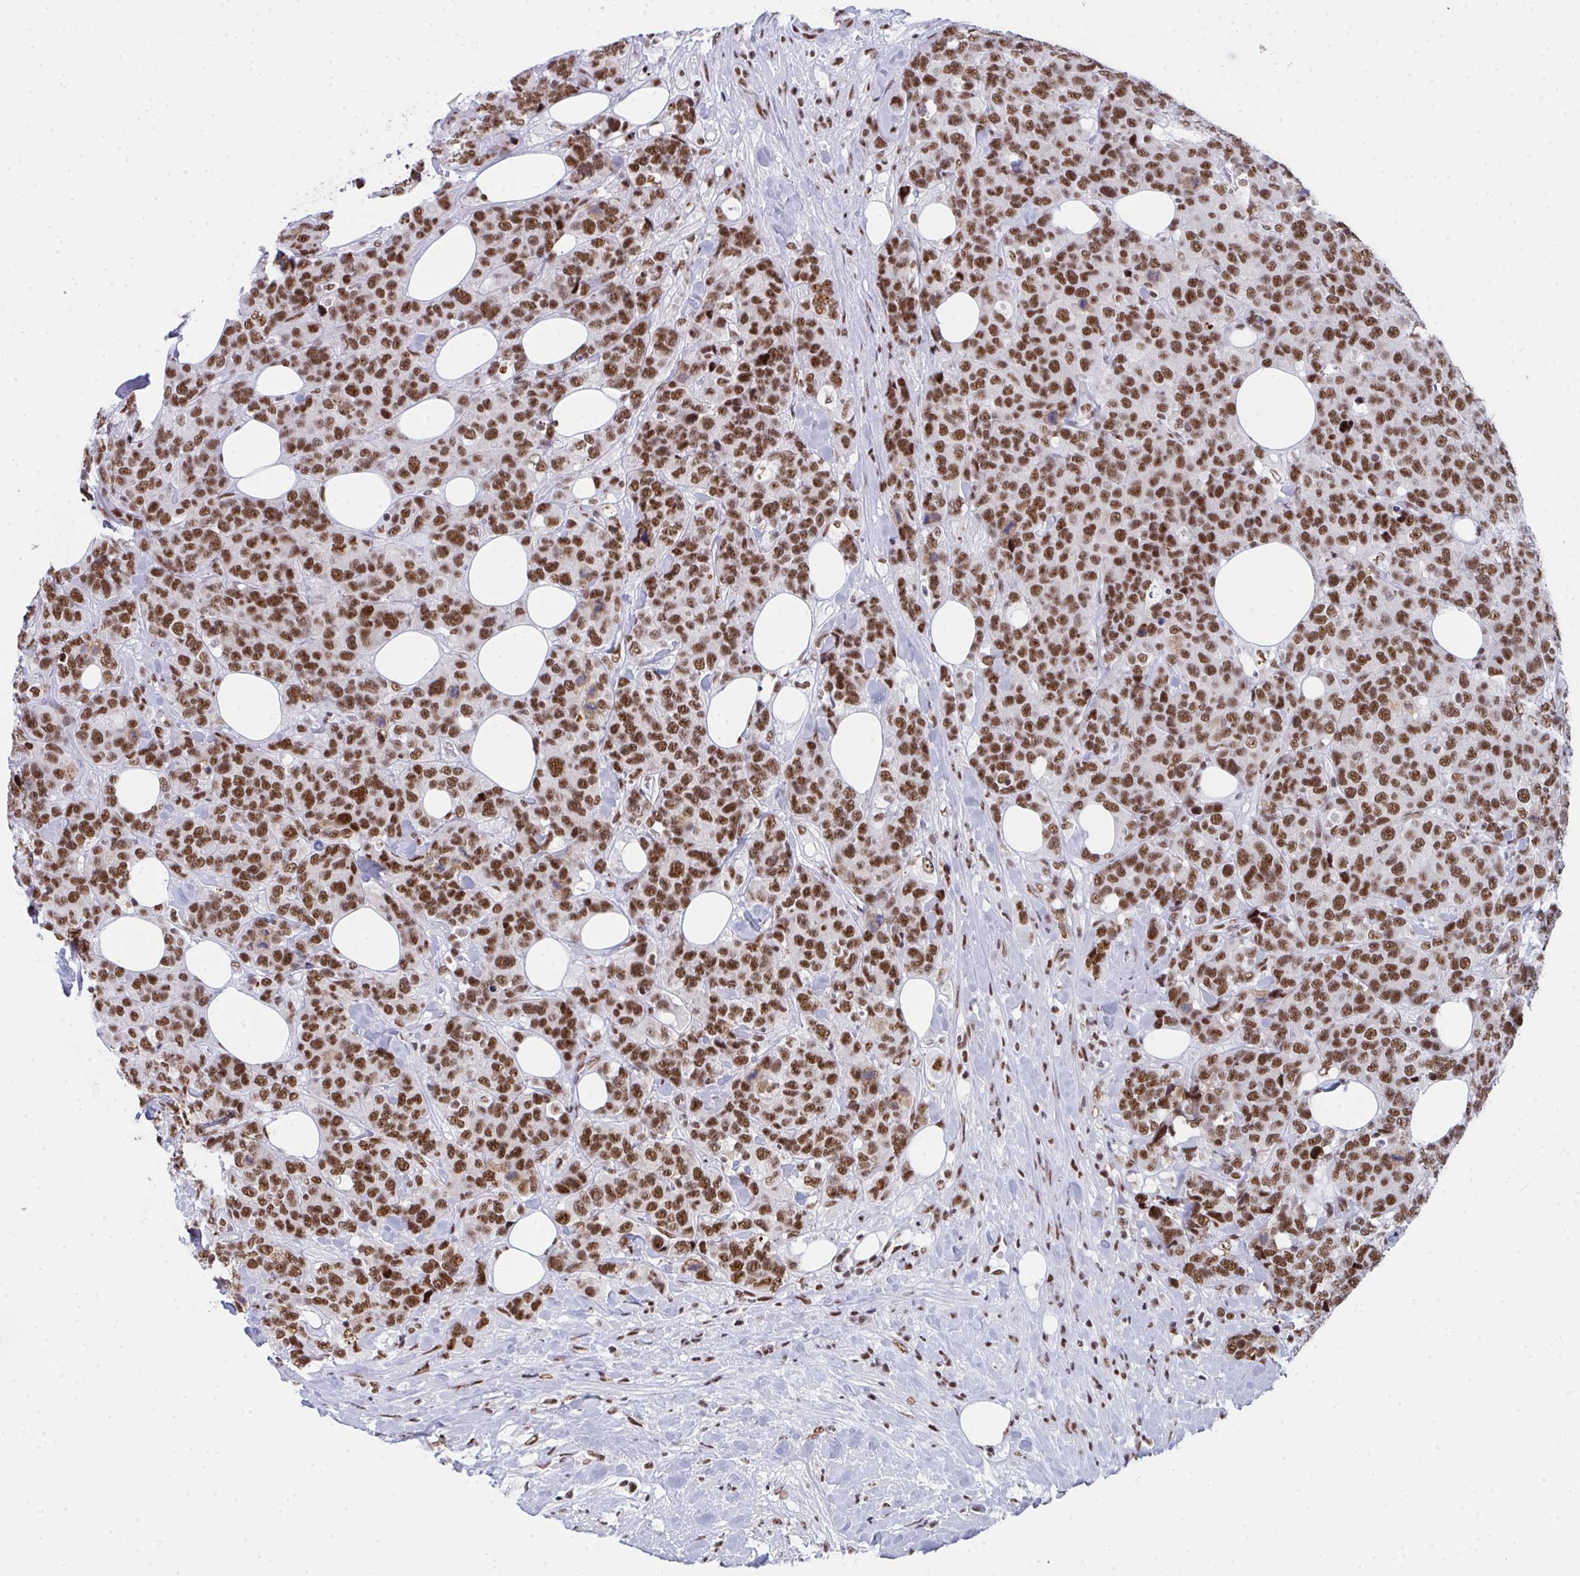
{"staining": {"intensity": "moderate", "quantity": ">75%", "location": "nuclear"}, "tissue": "breast cancer", "cell_type": "Tumor cells", "image_type": "cancer", "snomed": [{"axis": "morphology", "description": "Lobular carcinoma"}, {"axis": "topography", "description": "Breast"}], "caption": "Breast lobular carcinoma stained with DAB (3,3'-diaminobenzidine) IHC reveals medium levels of moderate nuclear staining in approximately >75% of tumor cells. The protein of interest is shown in brown color, while the nuclei are stained blue.", "gene": "SNRNP70", "patient": {"sex": "female", "age": 59}}